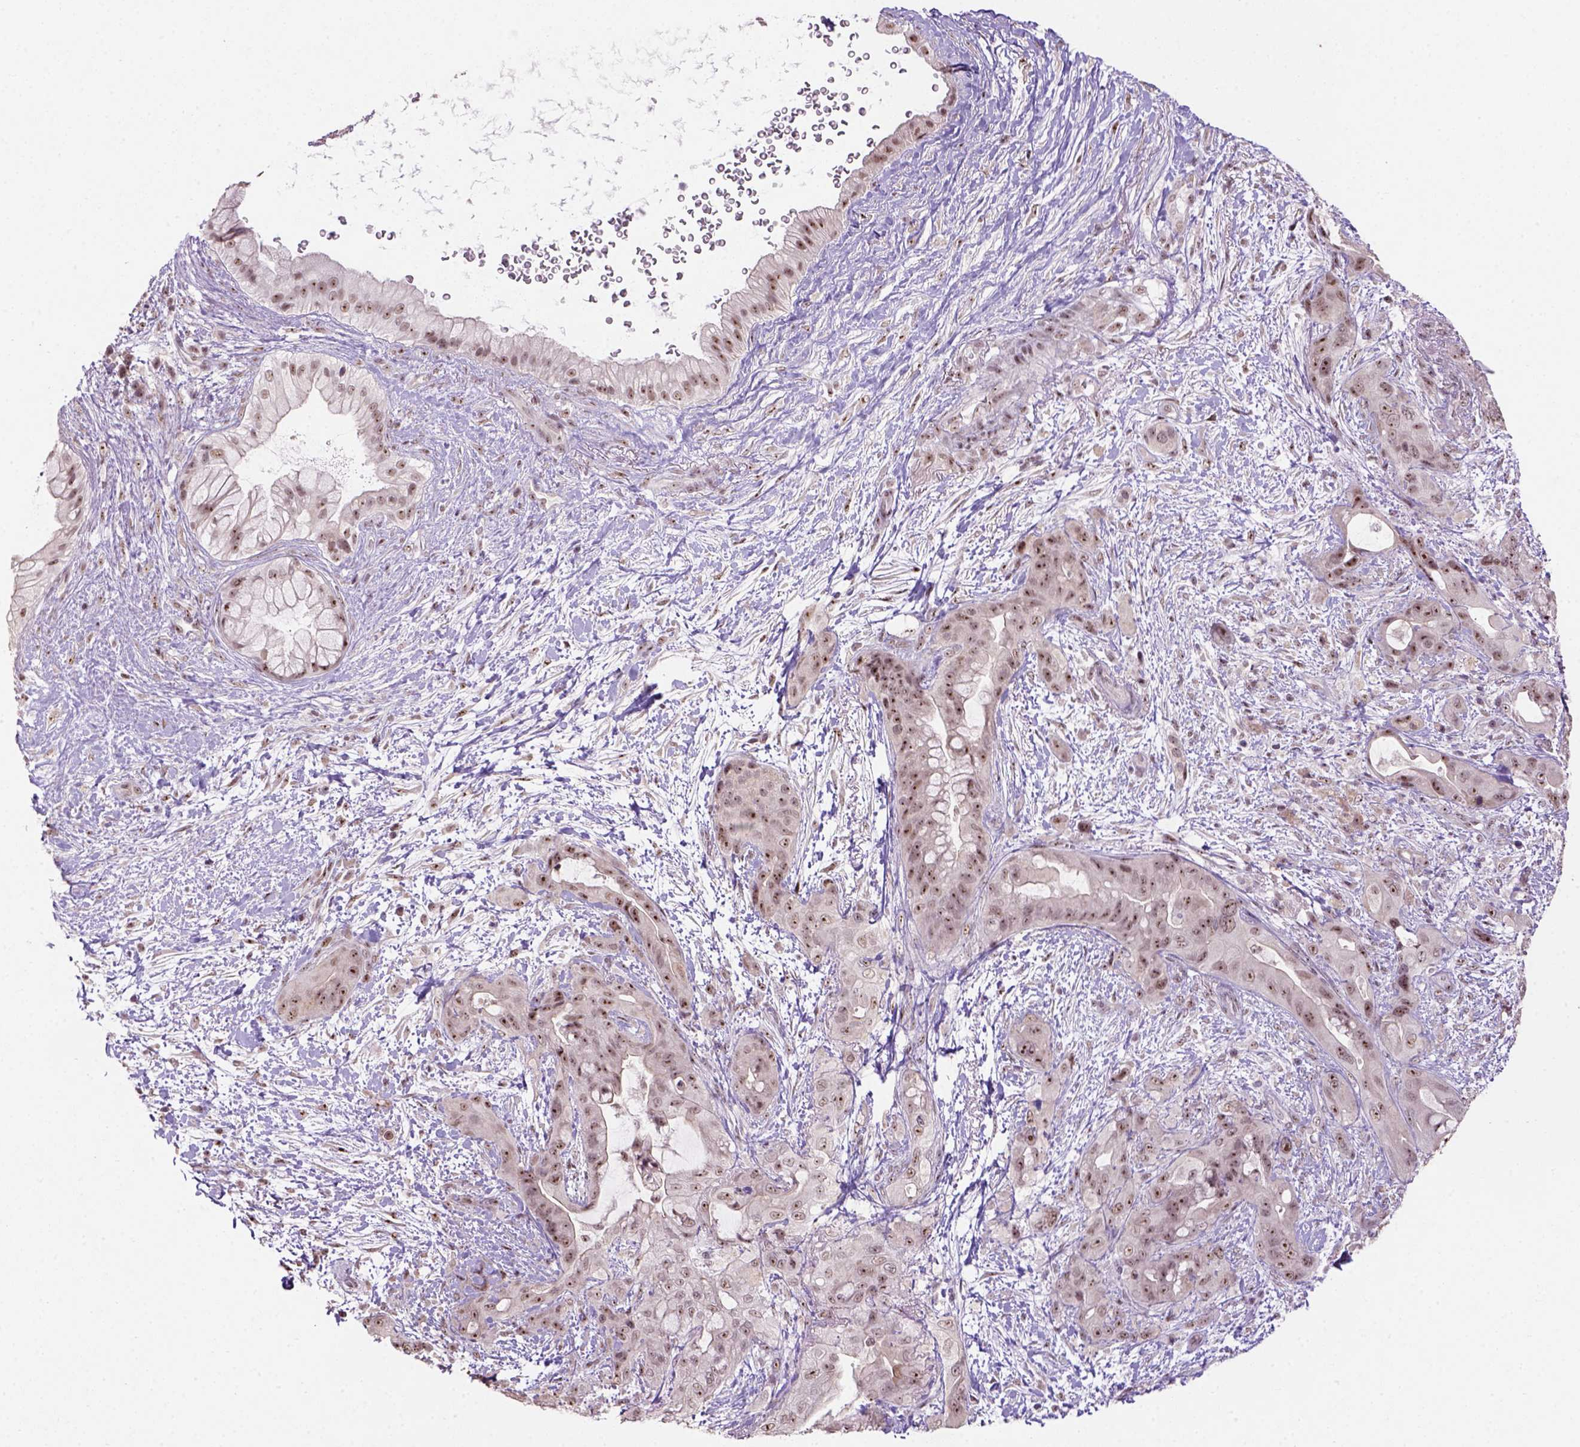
{"staining": {"intensity": "strong", "quantity": ">75%", "location": "nuclear"}, "tissue": "pancreatic cancer", "cell_type": "Tumor cells", "image_type": "cancer", "snomed": [{"axis": "morphology", "description": "Adenocarcinoma, NOS"}, {"axis": "topography", "description": "Pancreas"}], "caption": "Immunohistochemistry photomicrograph of human pancreatic adenocarcinoma stained for a protein (brown), which shows high levels of strong nuclear positivity in about >75% of tumor cells.", "gene": "DDX50", "patient": {"sex": "male", "age": 71}}